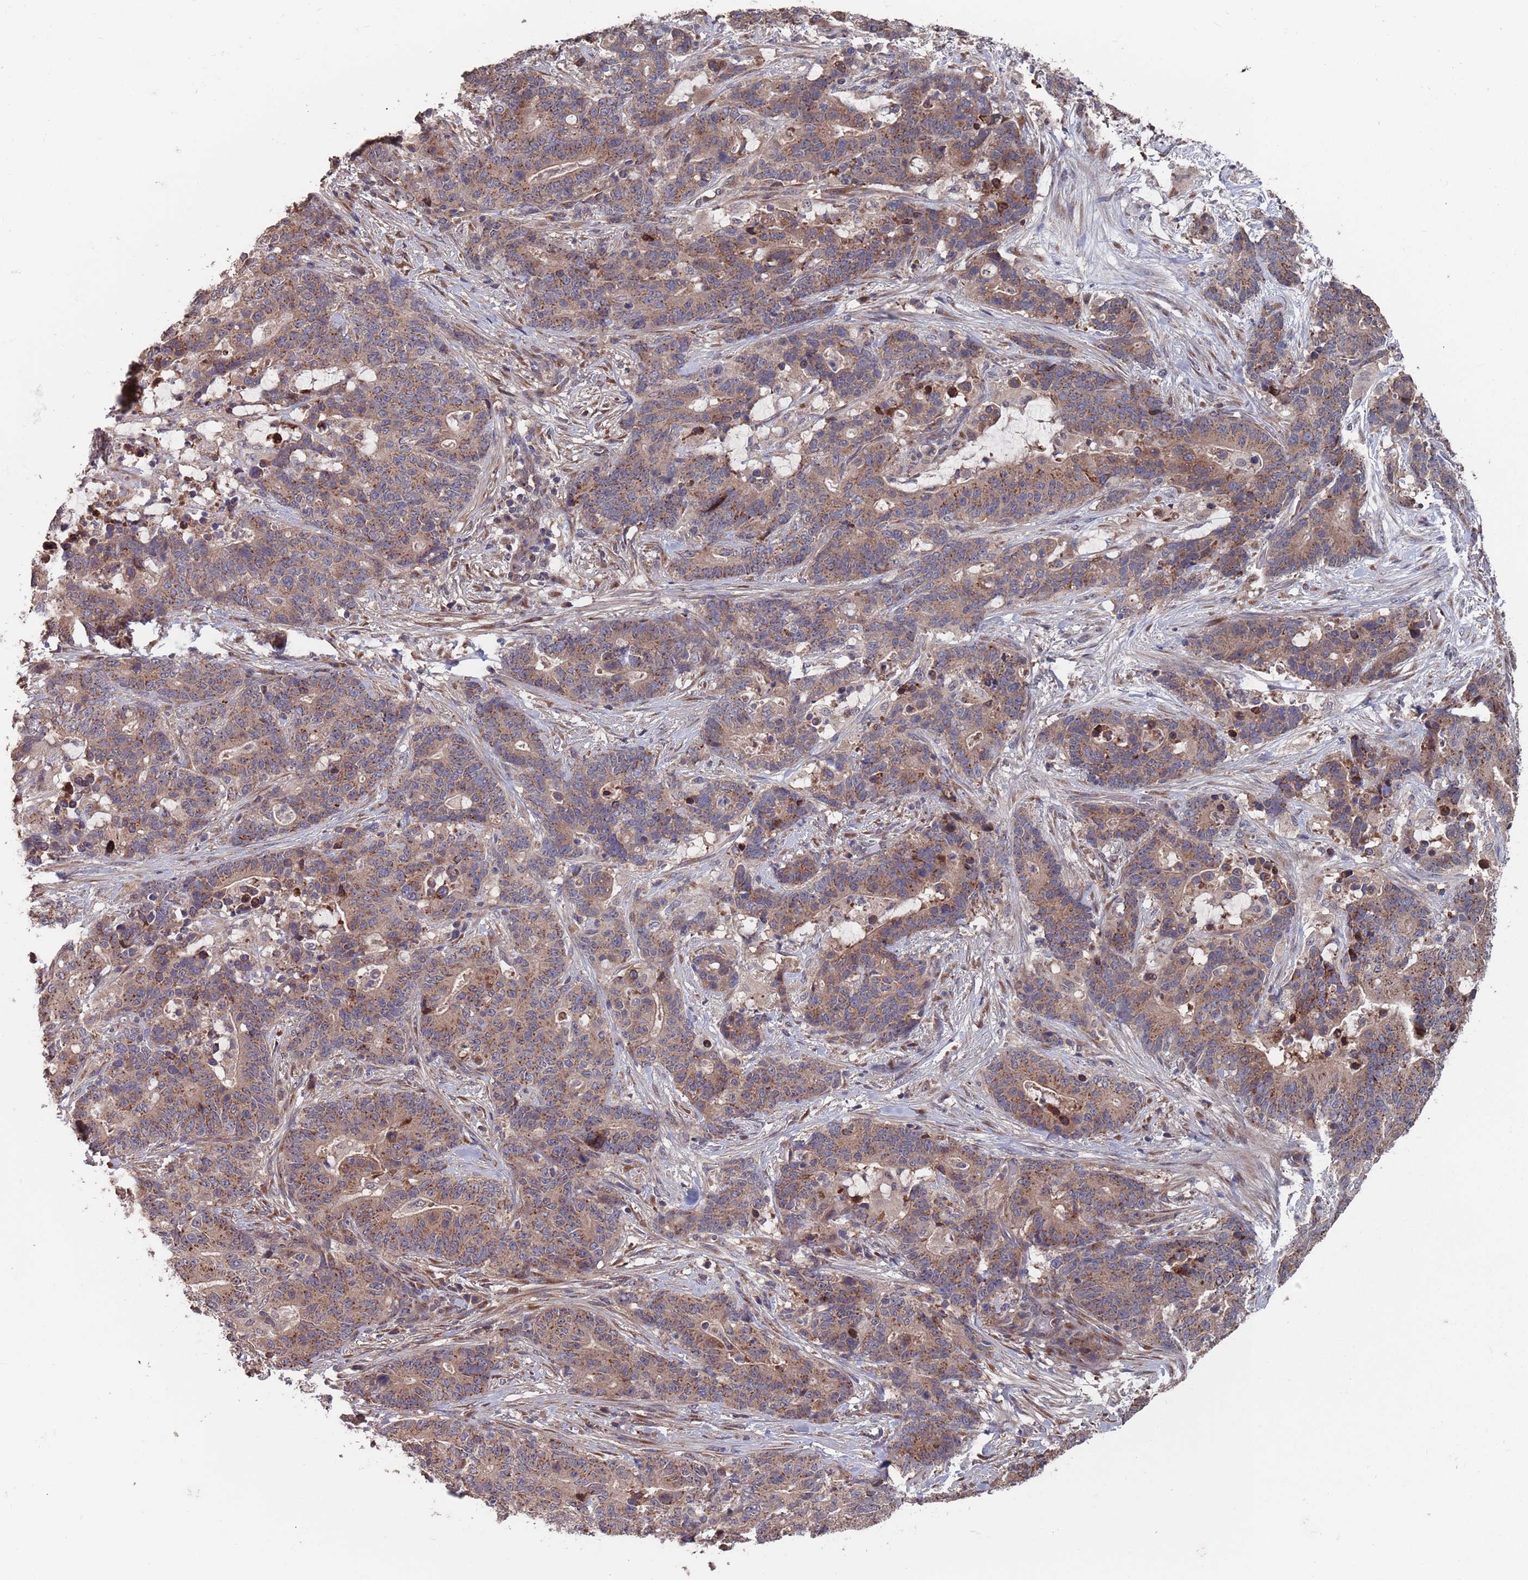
{"staining": {"intensity": "moderate", "quantity": ">75%", "location": "cytoplasmic/membranous"}, "tissue": "stomach cancer", "cell_type": "Tumor cells", "image_type": "cancer", "snomed": [{"axis": "morphology", "description": "Normal tissue, NOS"}, {"axis": "morphology", "description": "Adenocarcinoma, NOS"}, {"axis": "topography", "description": "Stomach"}], "caption": "This histopathology image shows immunohistochemistry staining of human stomach cancer (adenocarcinoma), with medium moderate cytoplasmic/membranous positivity in about >75% of tumor cells.", "gene": "UNC45A", "patient": {"sex": "female", "age": 64}}